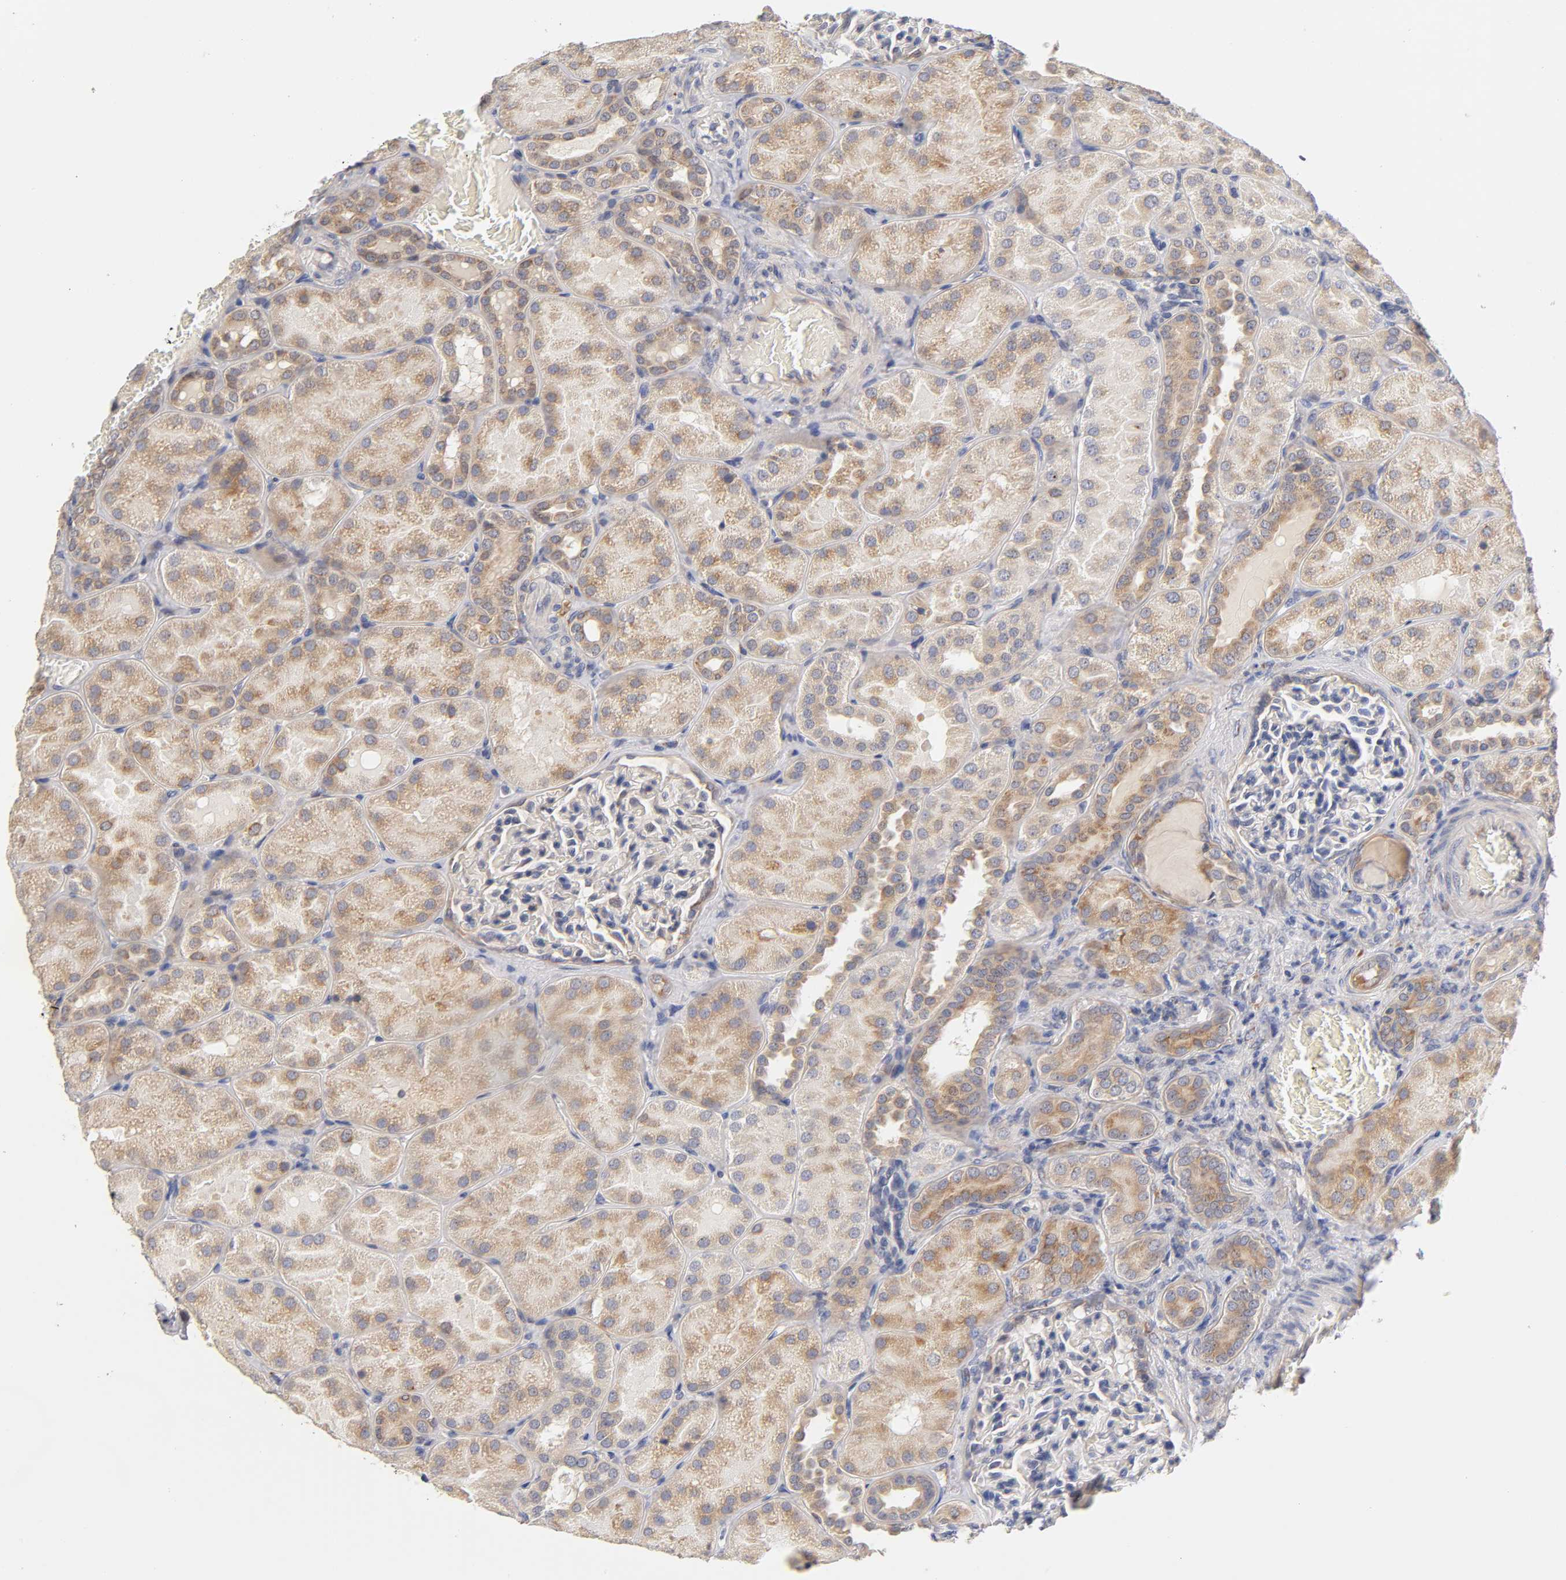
{"staining": {"intensity": "negative", "quantity": "none", "location": "none"}, "tissue": "kidney", "cell_type": "Cells in glomeruli", "image_type": "normal", "snomed": [{"axis": "morphology", "description": "Normal tissue, NOS"}, {"axis": "topography", "description": "Kidney"}], "caption": "Immunohistochemistry image of normal human kidney stained for a protein (brown), which shows no positivity in cells in glomeruli.", "gene": "LAMB1", "patient": {"sex": "male", "age": 28}}